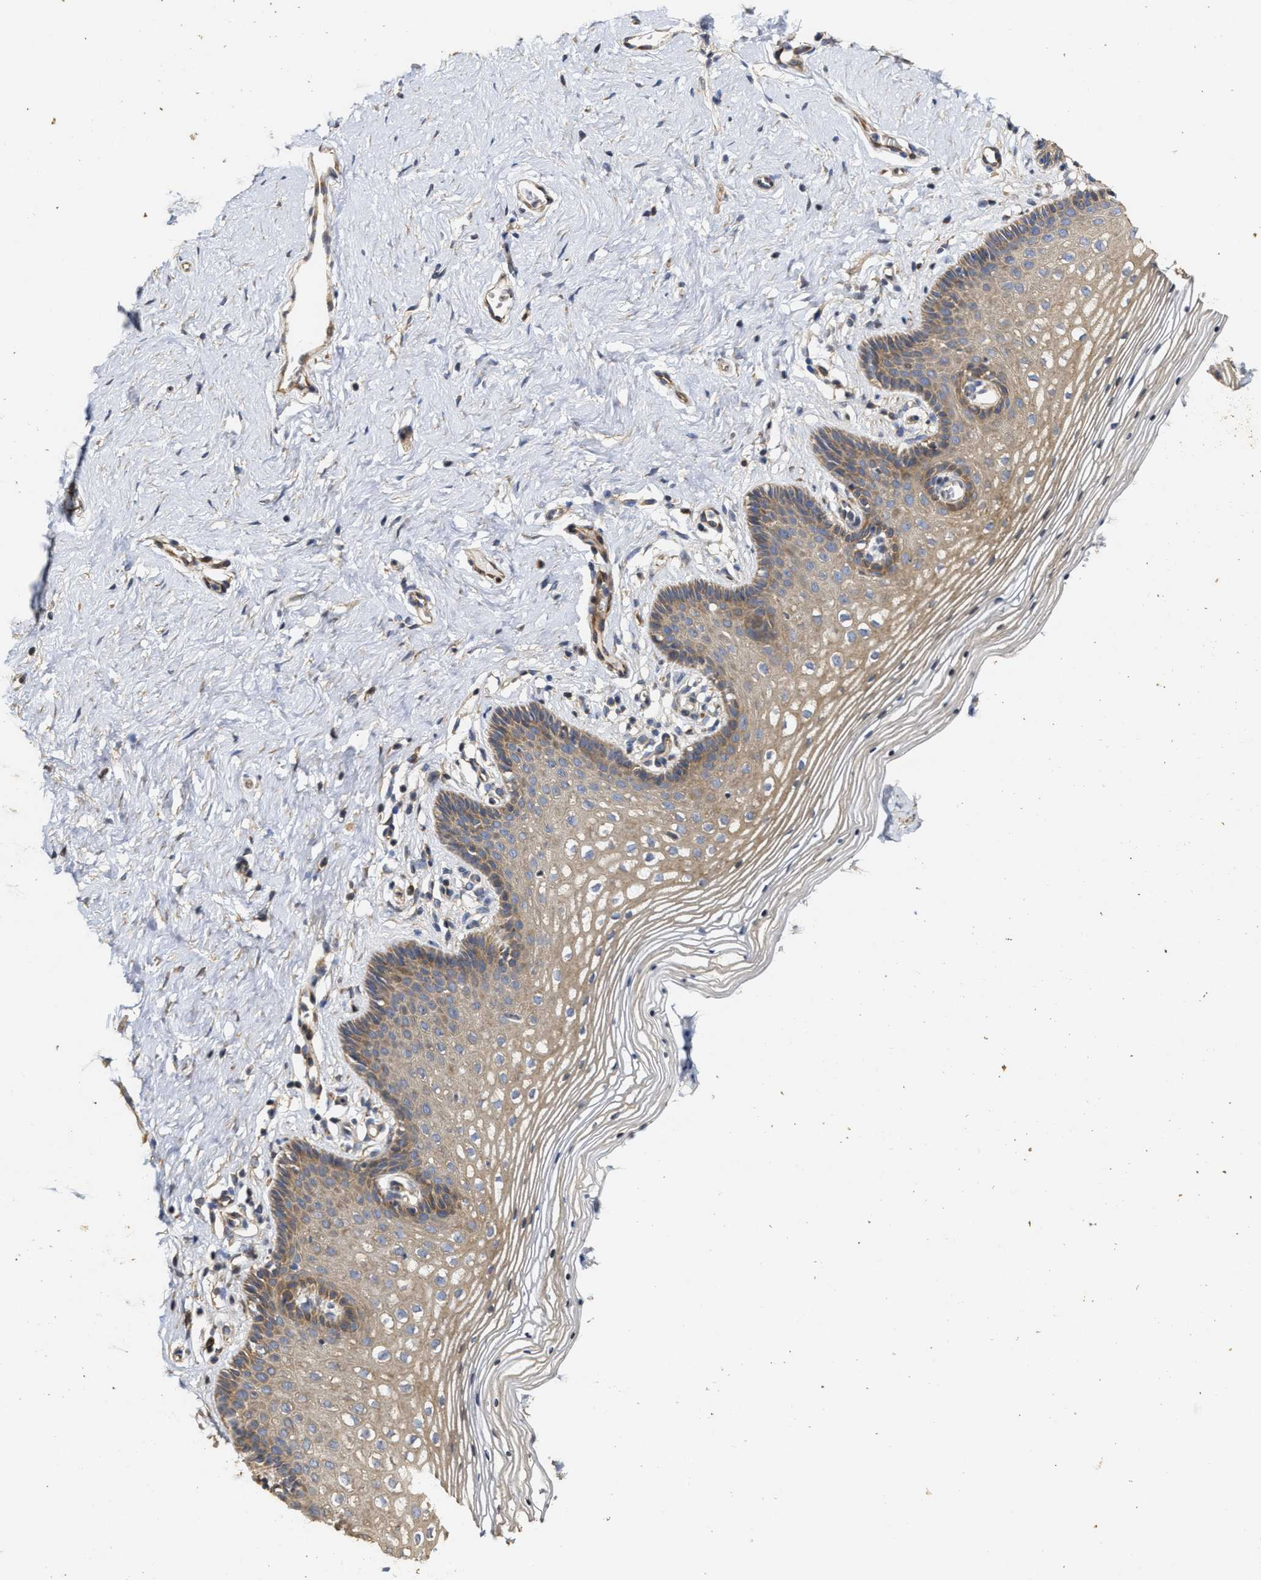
{"staining": {"intensity": "moderate", "quantity": ">75%", "location": "cytoplasmic/membranous"}, "tissue": "vagina", "cell_type": "Squamous epithelial cells", "image_type": "normal", "snomed": [{"axis": "morphology", "description": "Normal tissue, NOS"}, {"axis": "topography", "description": "Vagina"}], "caption": "About >75% of squamous epithelial cells in unremarkable human vagina display moderate cytoplasmic/membranous protein positivity as visualized by brown immunohistochemical staining.", "gene": "NAV1", "patient": {"sex": "female", "age": 32}}